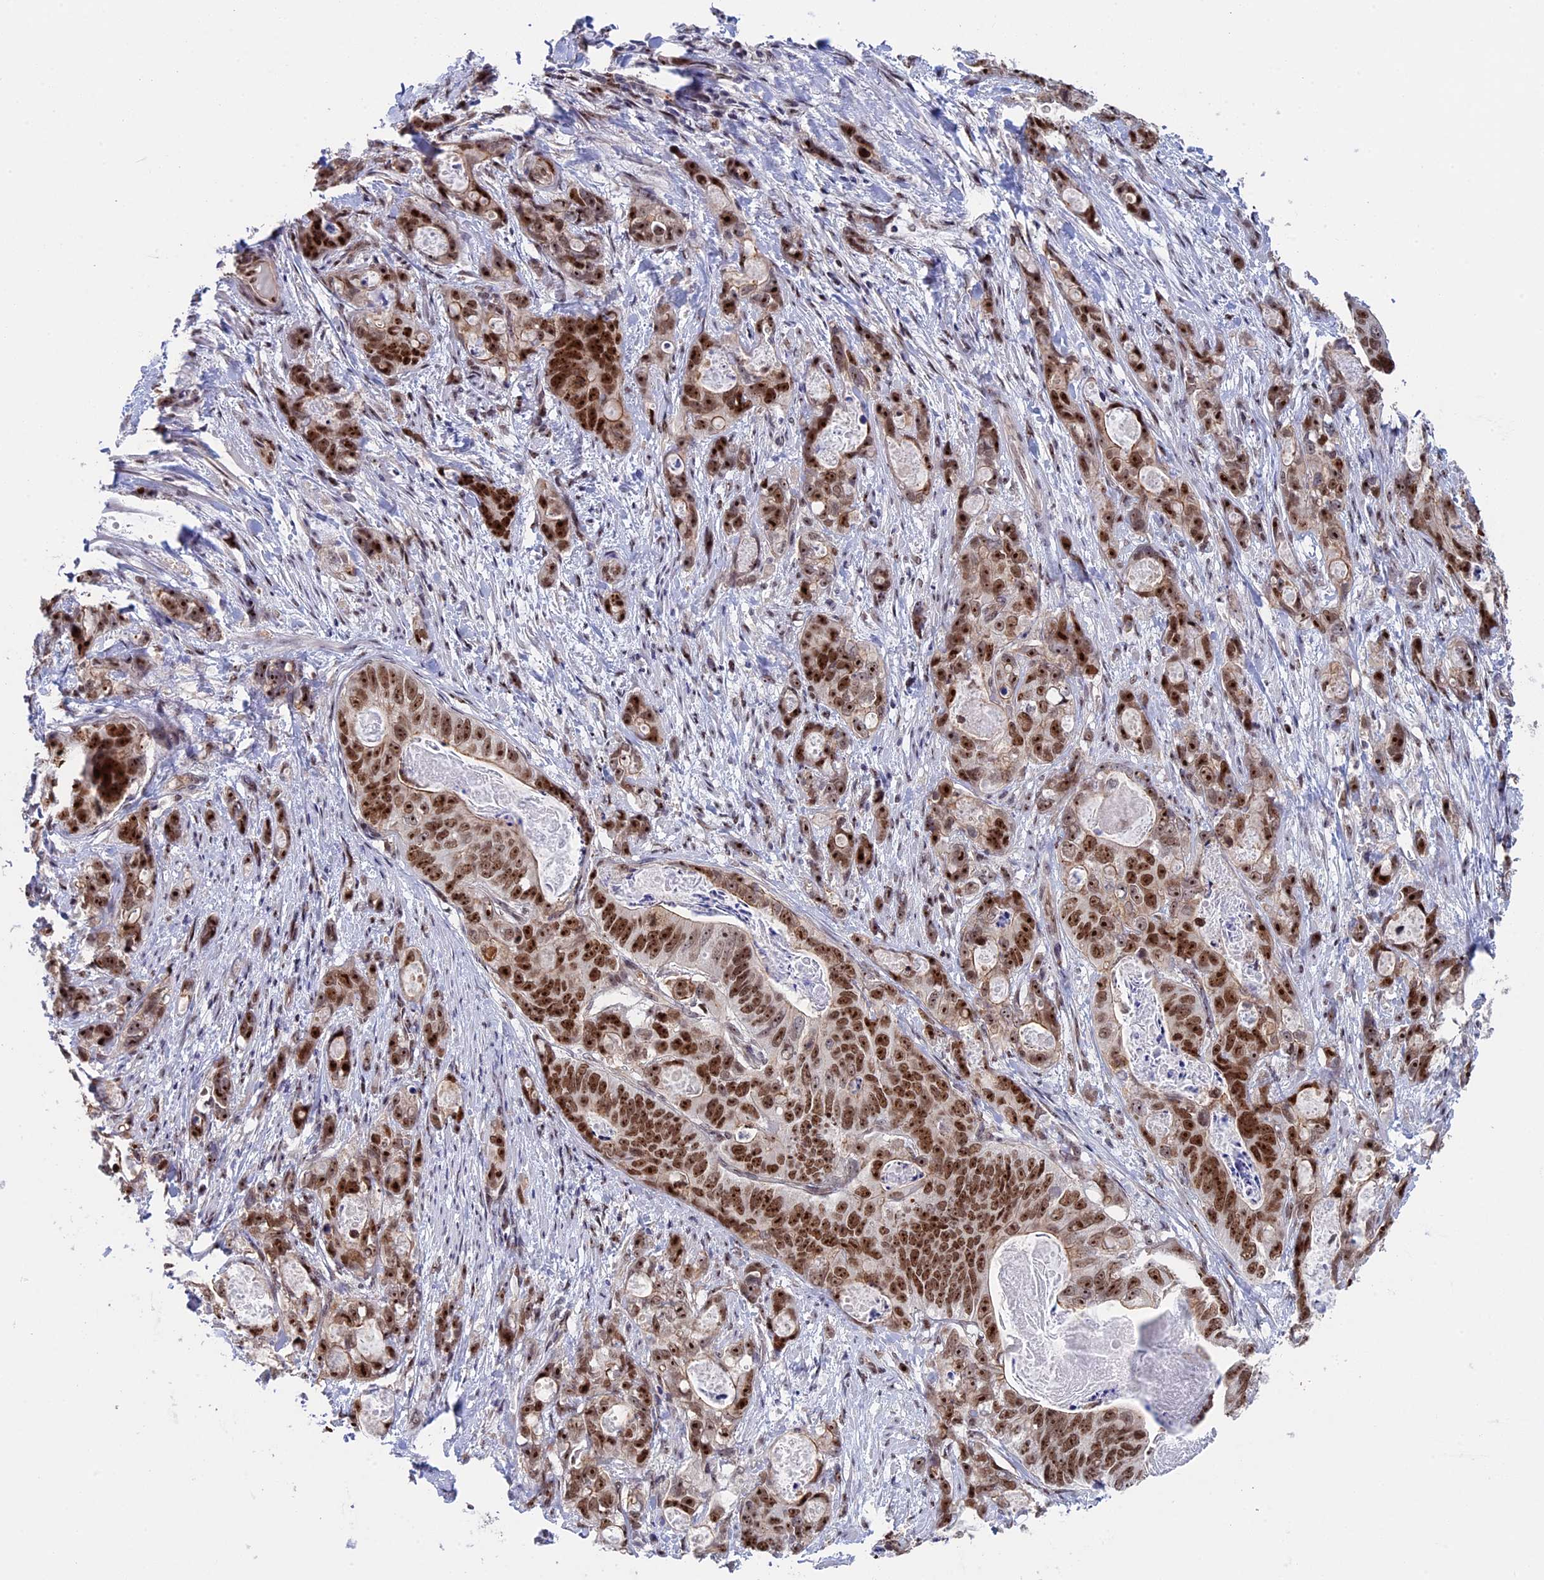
{"staining": {"intensity": "strong", "quantity": ">75%", "location": "nuclear"}, "tissue": "stomach cancer", "cell_type": "Tumor cells", "image_type": "cancer", "snomed": [{"axis": "morphology", "description": "Normal tissue, NOS"}, {"axis": "morphology", "description": "Adenocarcinoma, NOS"}, {"axis": "topography", "description": "Stomach"}], "caption": "The image reveals immunohistochemical staining of stomach adenocarcinoma. There is strong nuclear staining is identified in about >75% of tumor cells.", "gene": "CCDC86", "patient": {"sex": "female", "age": 89}}